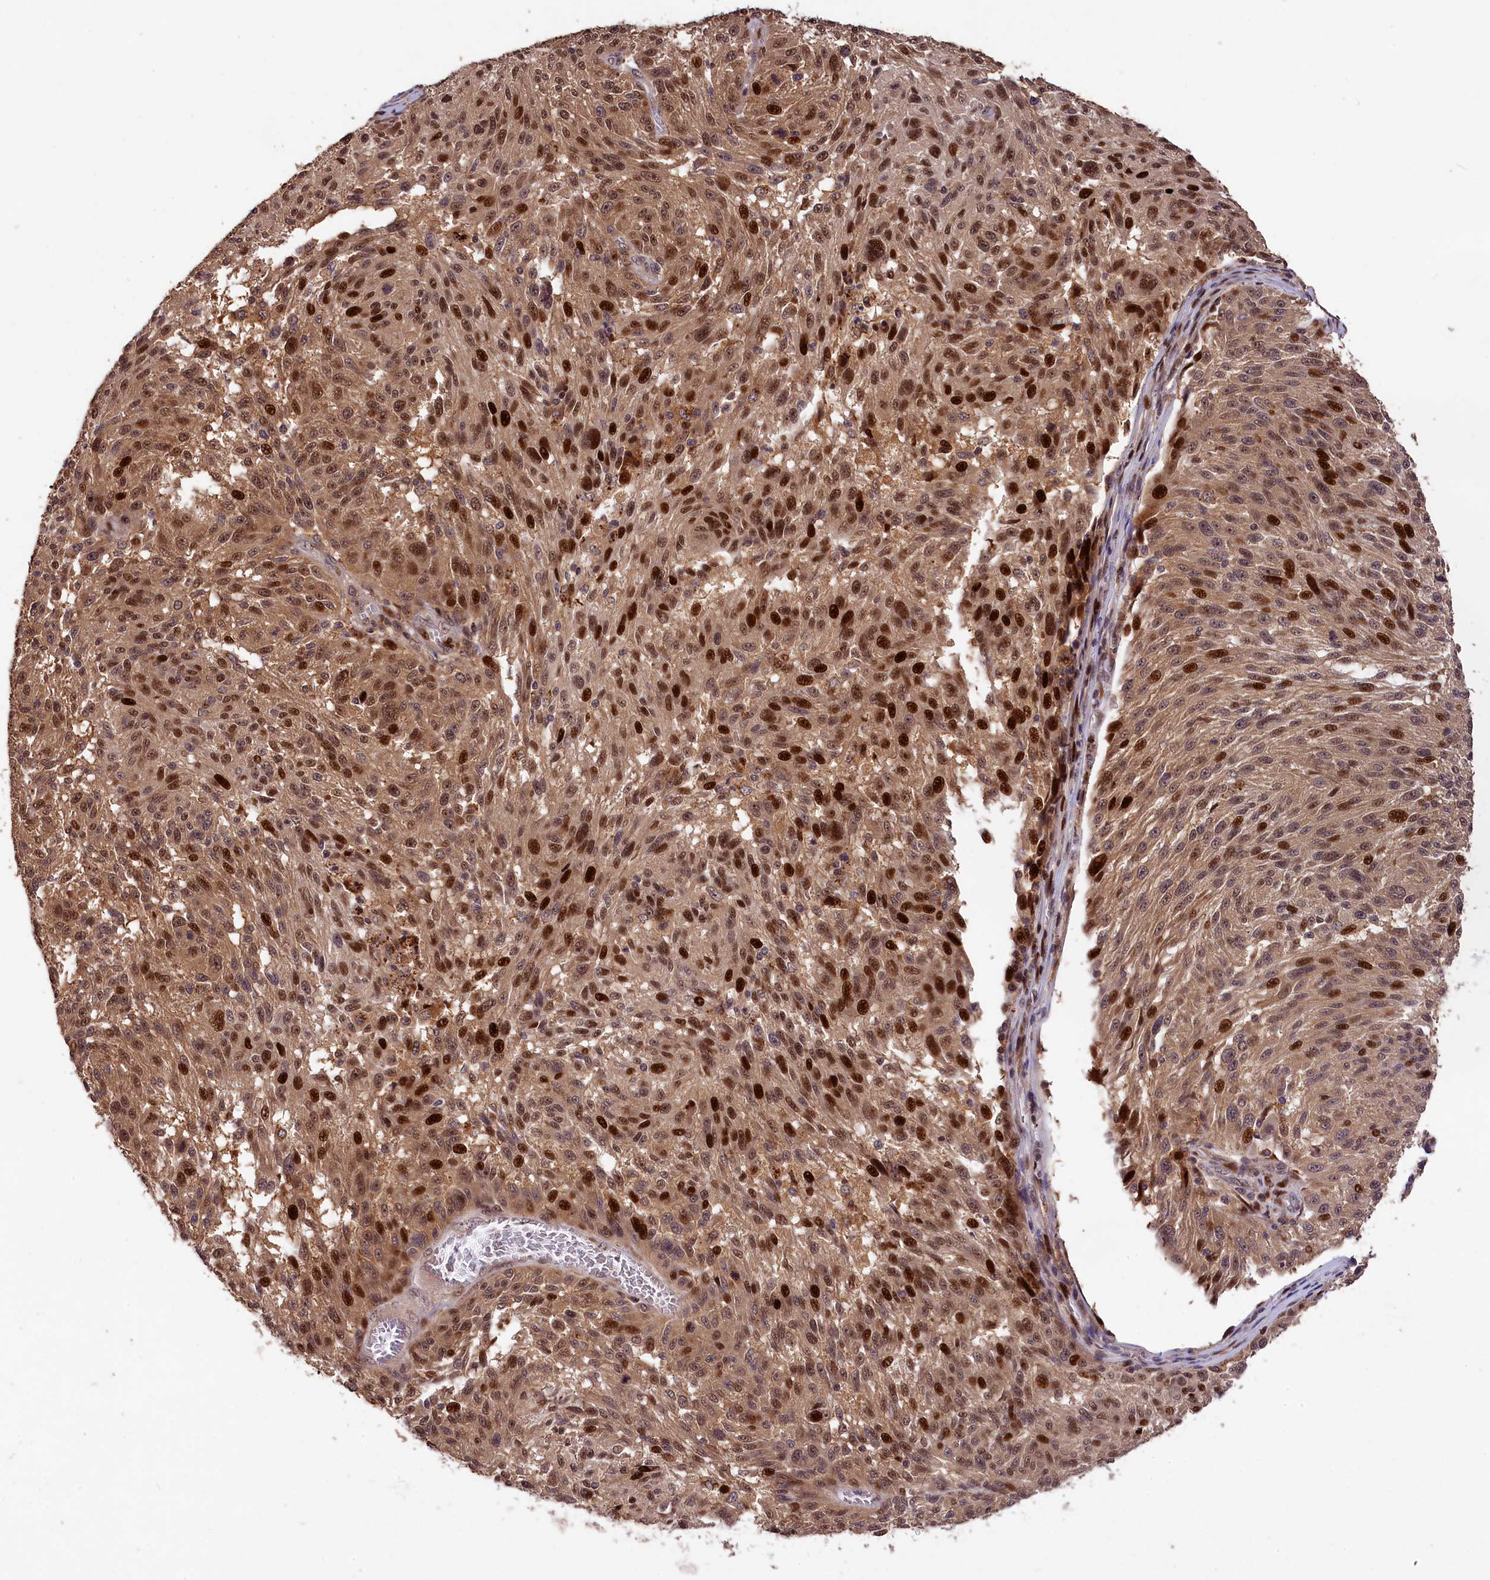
{"staining": {"intensity": "strong", "quantity": ">75%", "location": "cytoplasmic/membranous,nuclear"}, "tissue": "melanoma", "cell_type": "Tumor cells", "image_type": "cancer", "snomed": [{"axis": "morphology", "description": "Malignant melanoma, NOS"}, {"axis": "topography", "description": "Skin"}], "caption": "Protein staining exhibits strong cytoplasmic/membranous and nuclear expression in about >75% of tumor cells in melanoma.", "gene": "PHAF1", "patient": {"sex": "male", "age": 53}}